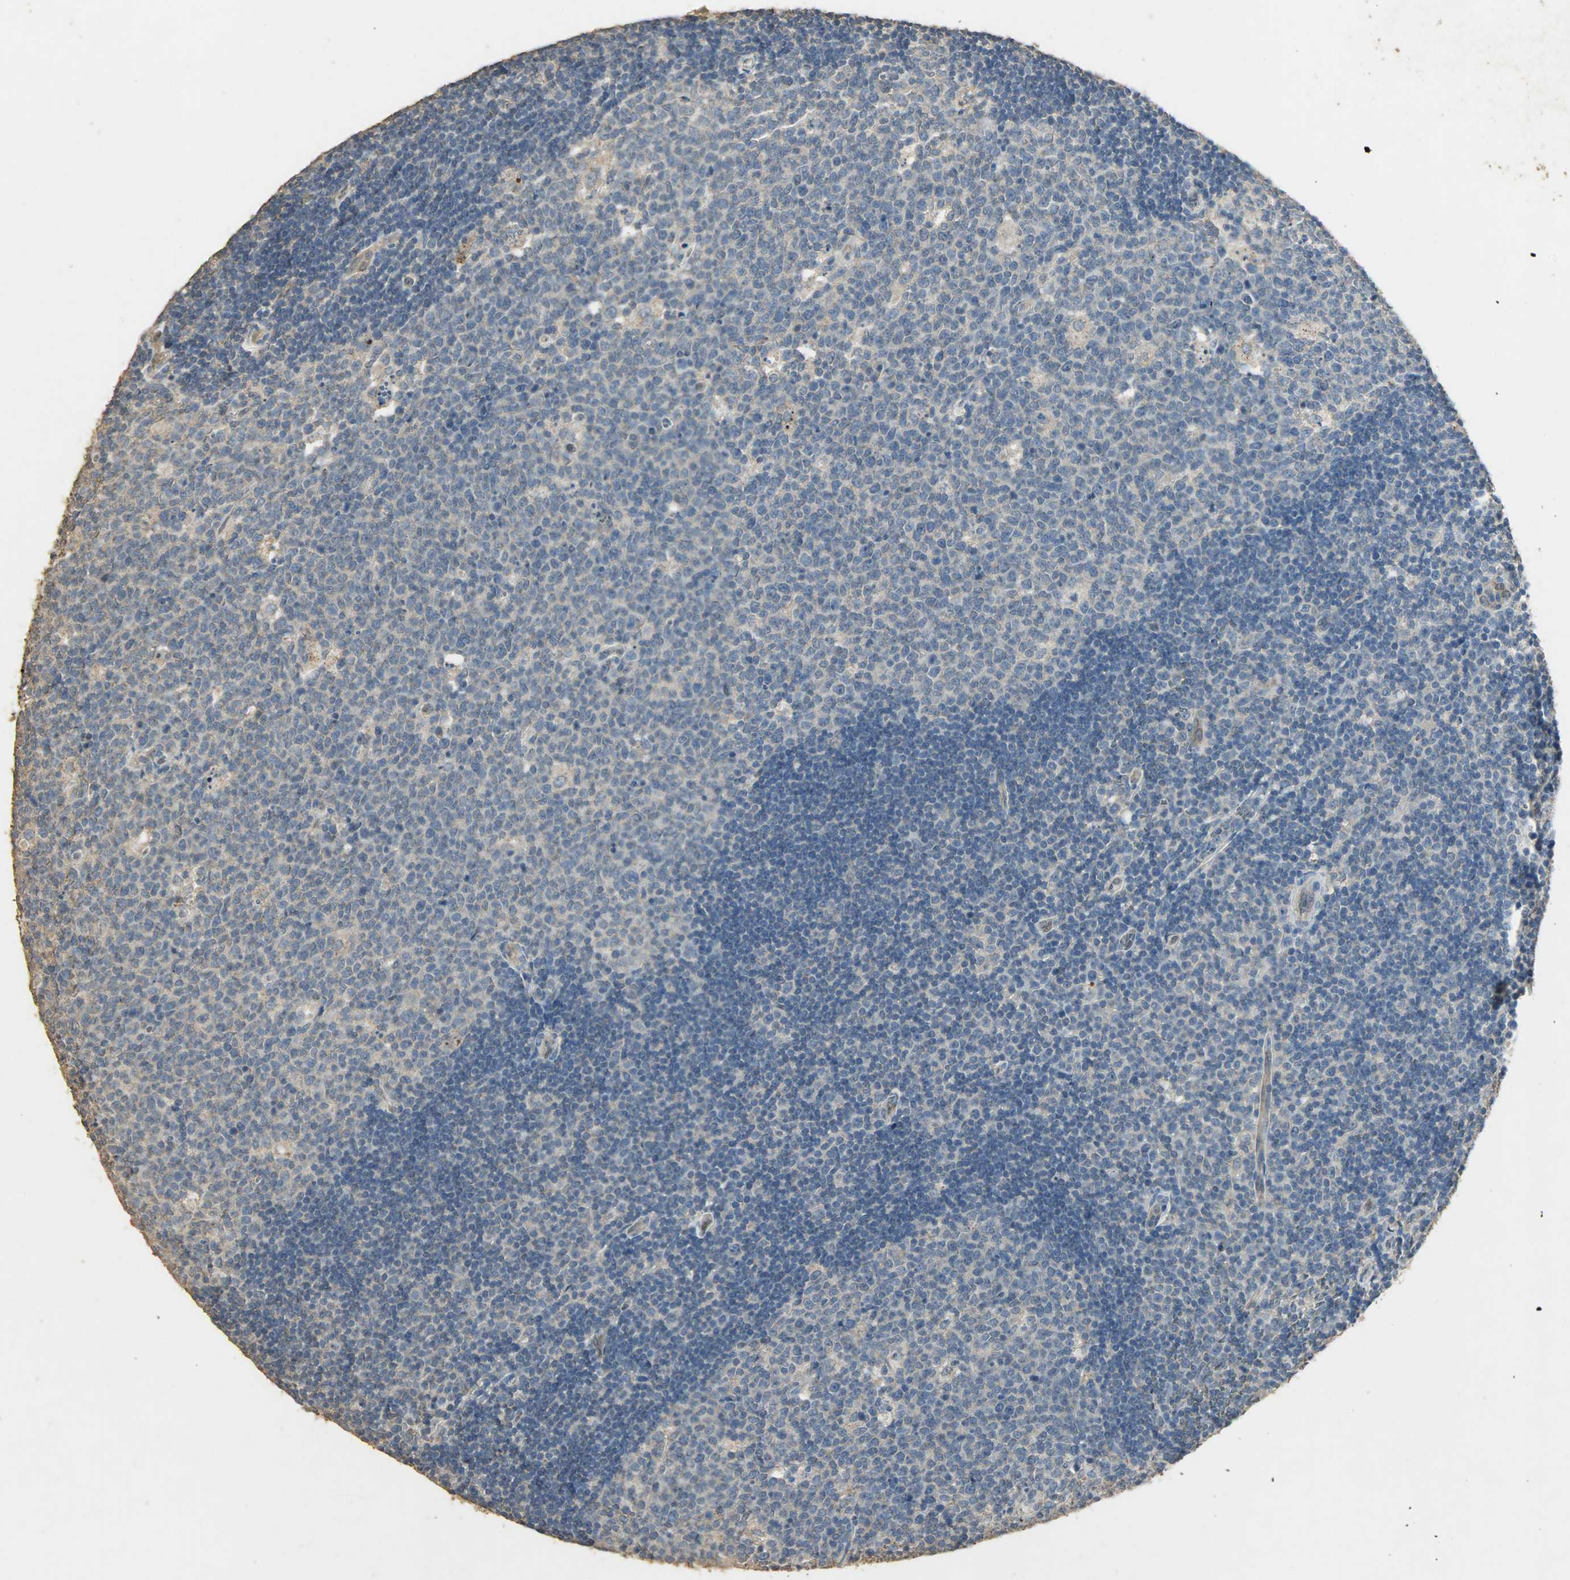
{"staining": {"intensity": "weak", "quantity": "<25%", "location": "cytoplasmic/membranous"}, "tissue": "lymph node", "cell_type": "Germinal center cells", "image_type": "normal", "snomed": [{"axis": "morphology", "description": "Normal tissue, NOS"}, {"axis": "topography", "description": "Lymph node"}, {"axis": "topography", "description": "Salivary gland"}], "caption": "This is an immunohistochemistry micrograph of unremarkable human lymph node. There is no staining in germinal center cells.", "gene": "ASB9", "patient": {"sex": "male", "age": 8}}